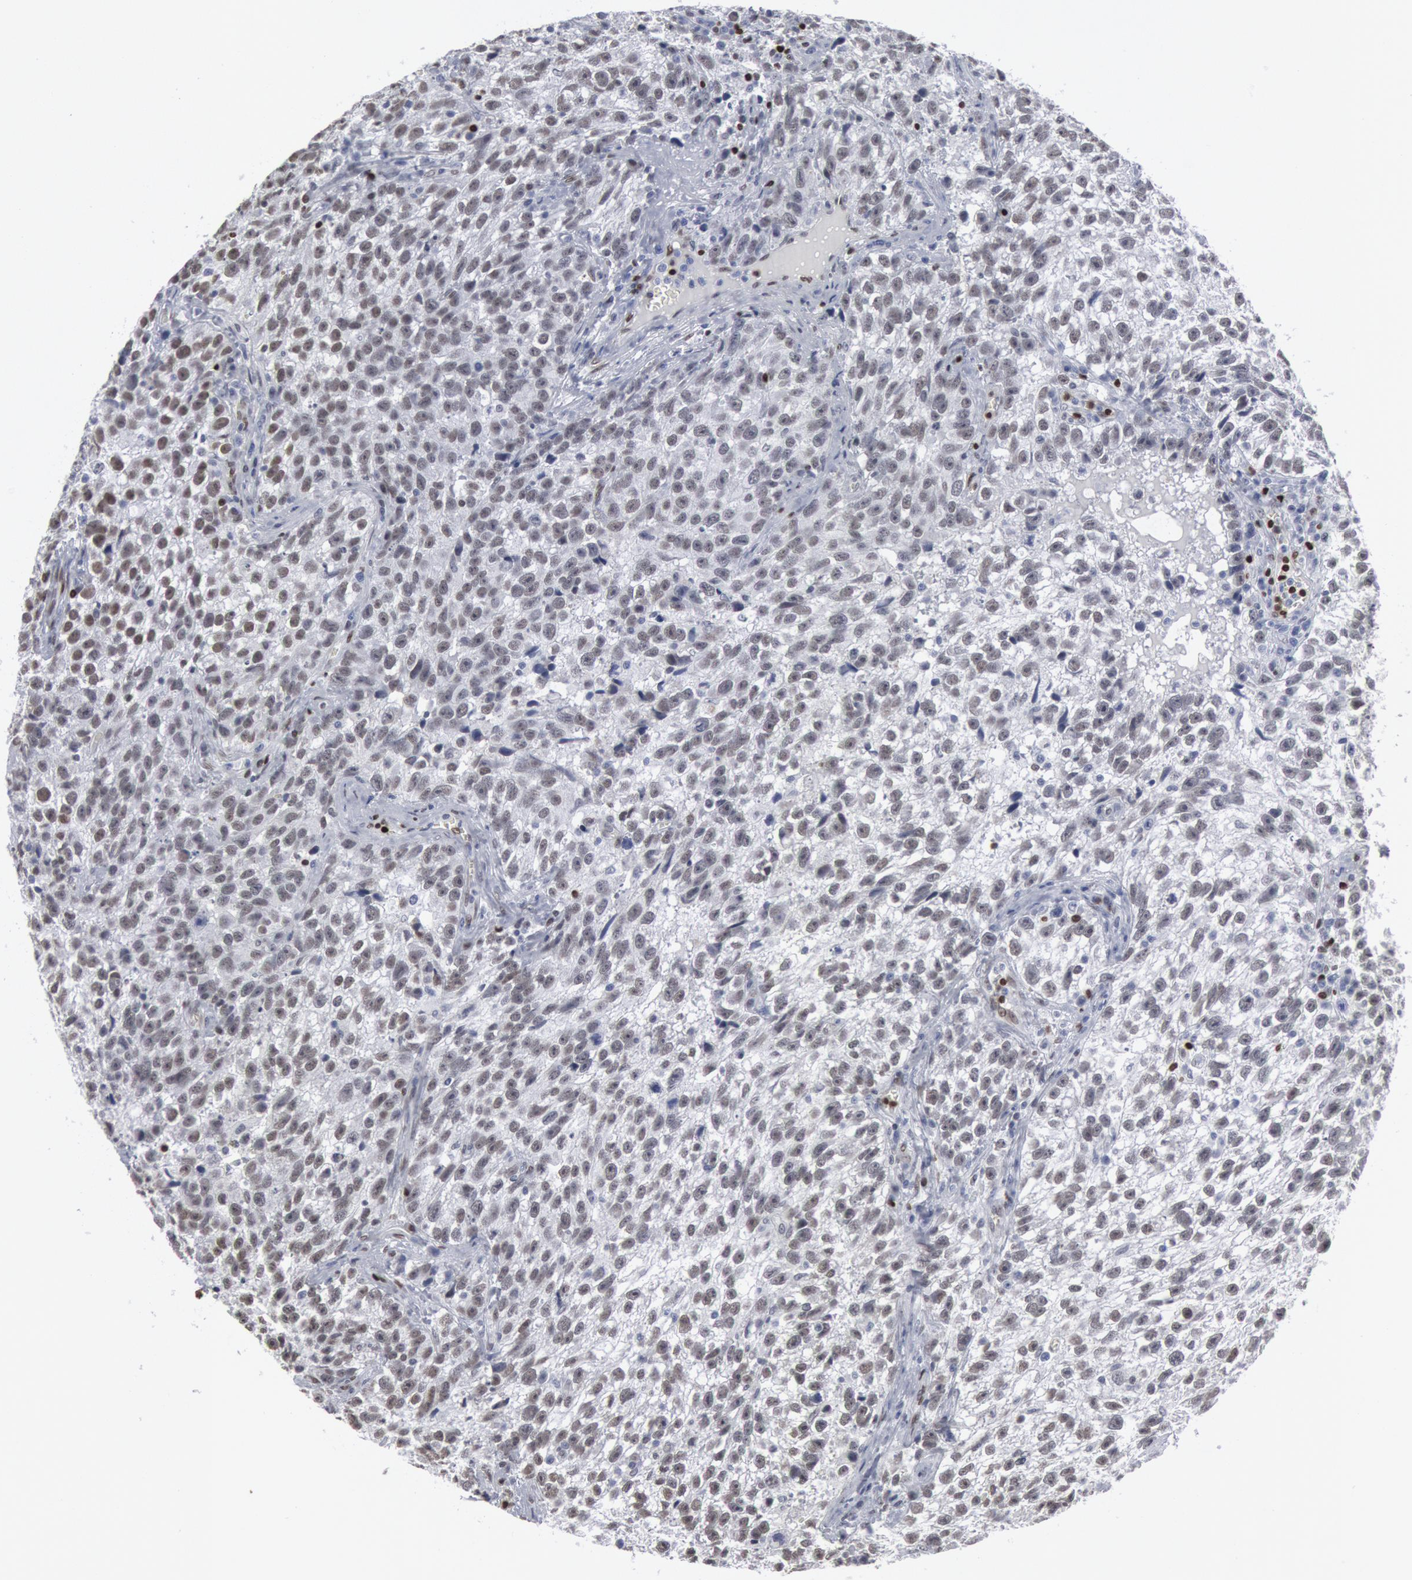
{"staining": {"intensity": "negative", "quantity": "none", "location": "none"}, "tissue": "testis cancer", "cell_type": "Tumor cells", "image_type": "cancer", "snomed": [{"axis": "morphology", "description": "Seminoma, NOS"}, {"axis": "topography", "description": "Testis"}], "caption": "This is a micrograph of immunohistochemistry (IHC) staining of seminoma (testis), which shows no staining in tumor cells. (DAB (3,3'-diaminobenzidine) IHC visualized using brightfield microscopy, high magnification).", "gene": "MECP2", "patient": {"sex": "male", "age": 38}}